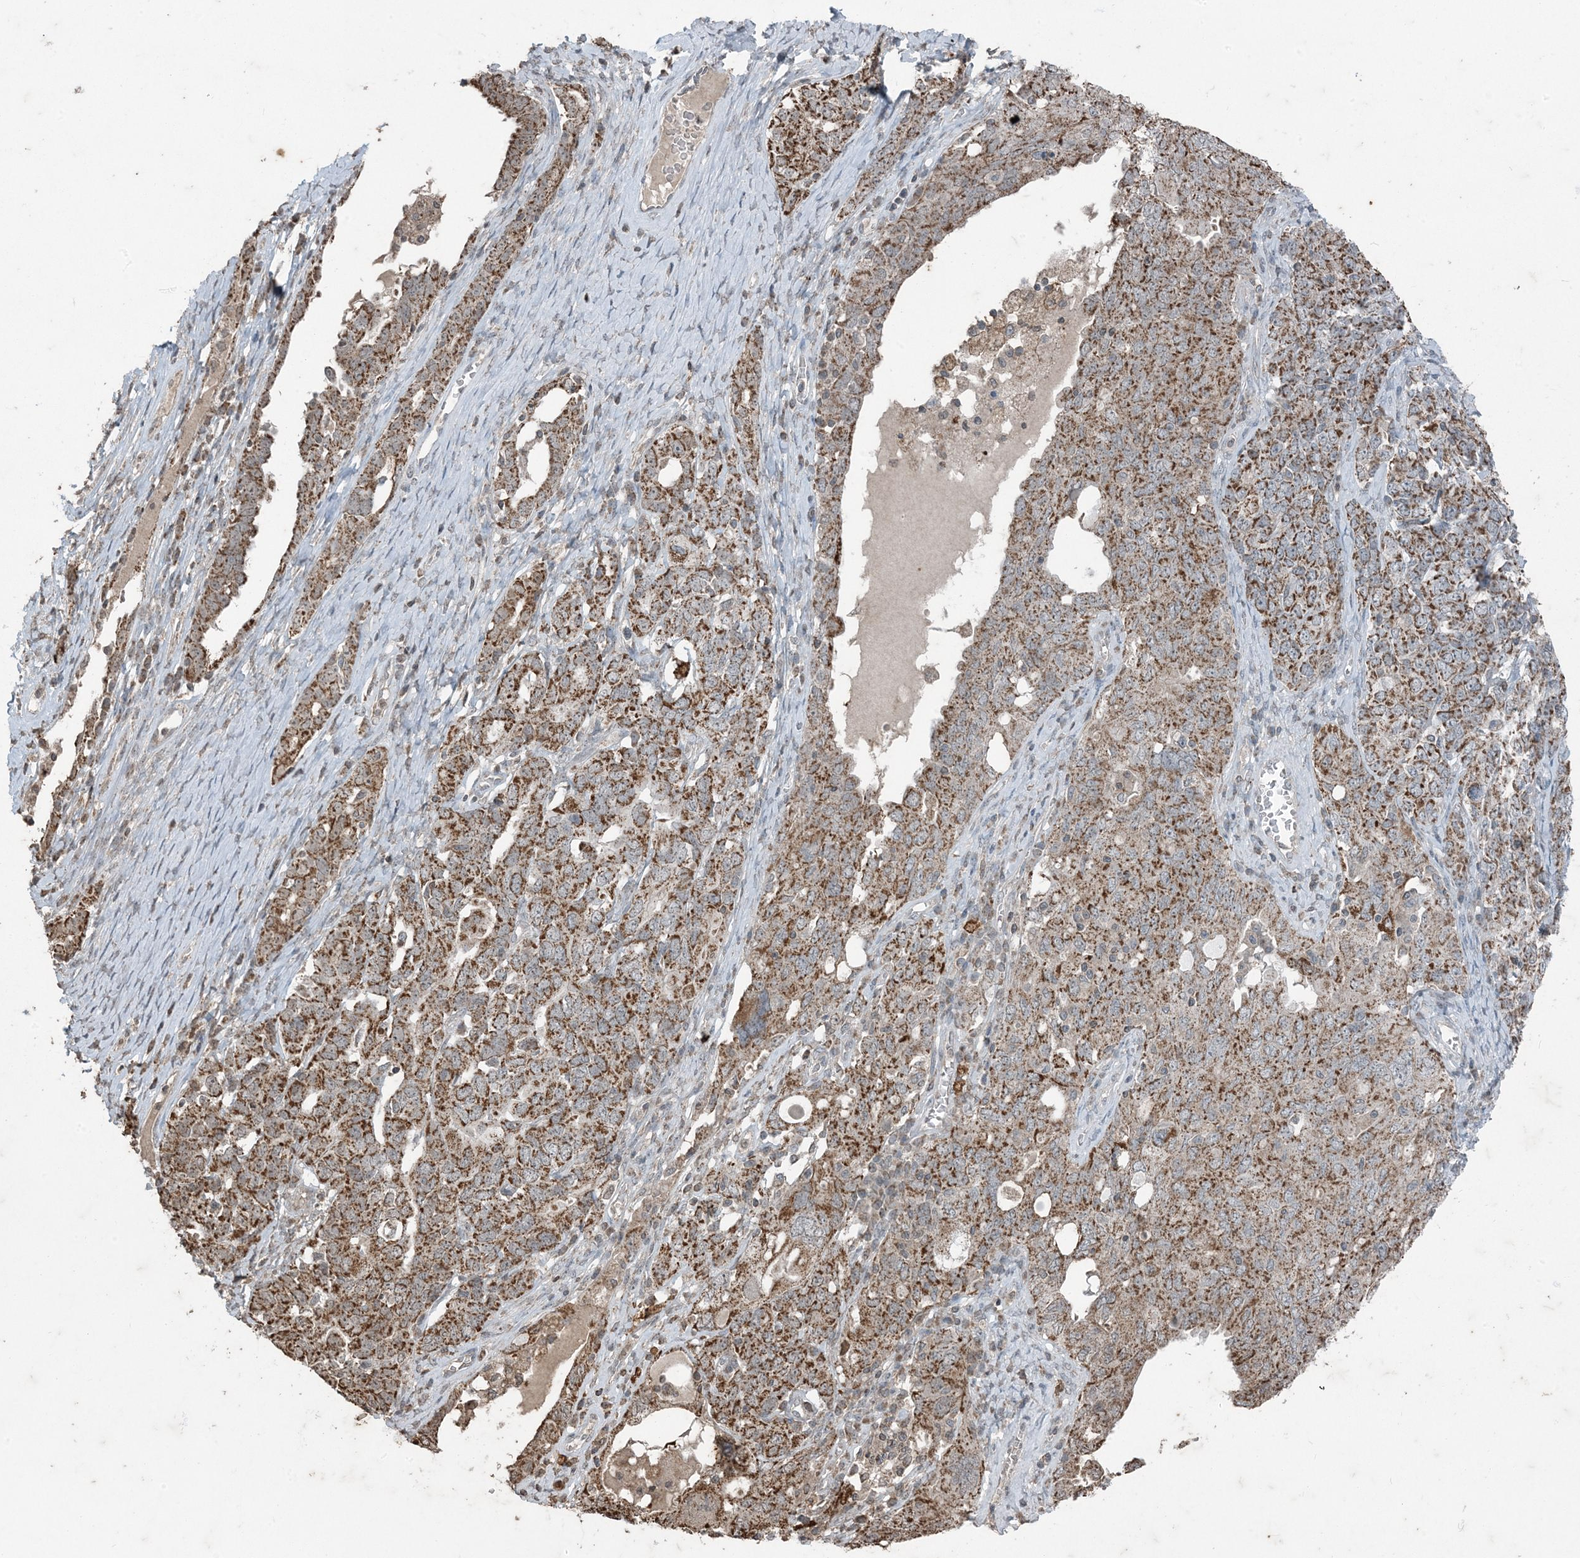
{"staining": {"intensity": "moderate", "quantity": ">75%", "location": "cytoplasmic/membranous"}, "tissue": "ovarian cancer", "cell_type": "Tumor cells", "image_type": "cancer", "snomed": [{"axis": "morphology", "description": "Carcinoma, endometroid"}, {"axis": "topography", "description": "Ovary"}], "caption": "DAB (3,3'-diaminobenzidine) immunohistochemical staining of human endometroid carcinoma (ovarian) displays moderate cytoplasmic/membranous protein staining in about >75% of tumor cells.", "gene": "GNL1", "patient": {"sex": "female", "age": 62}}